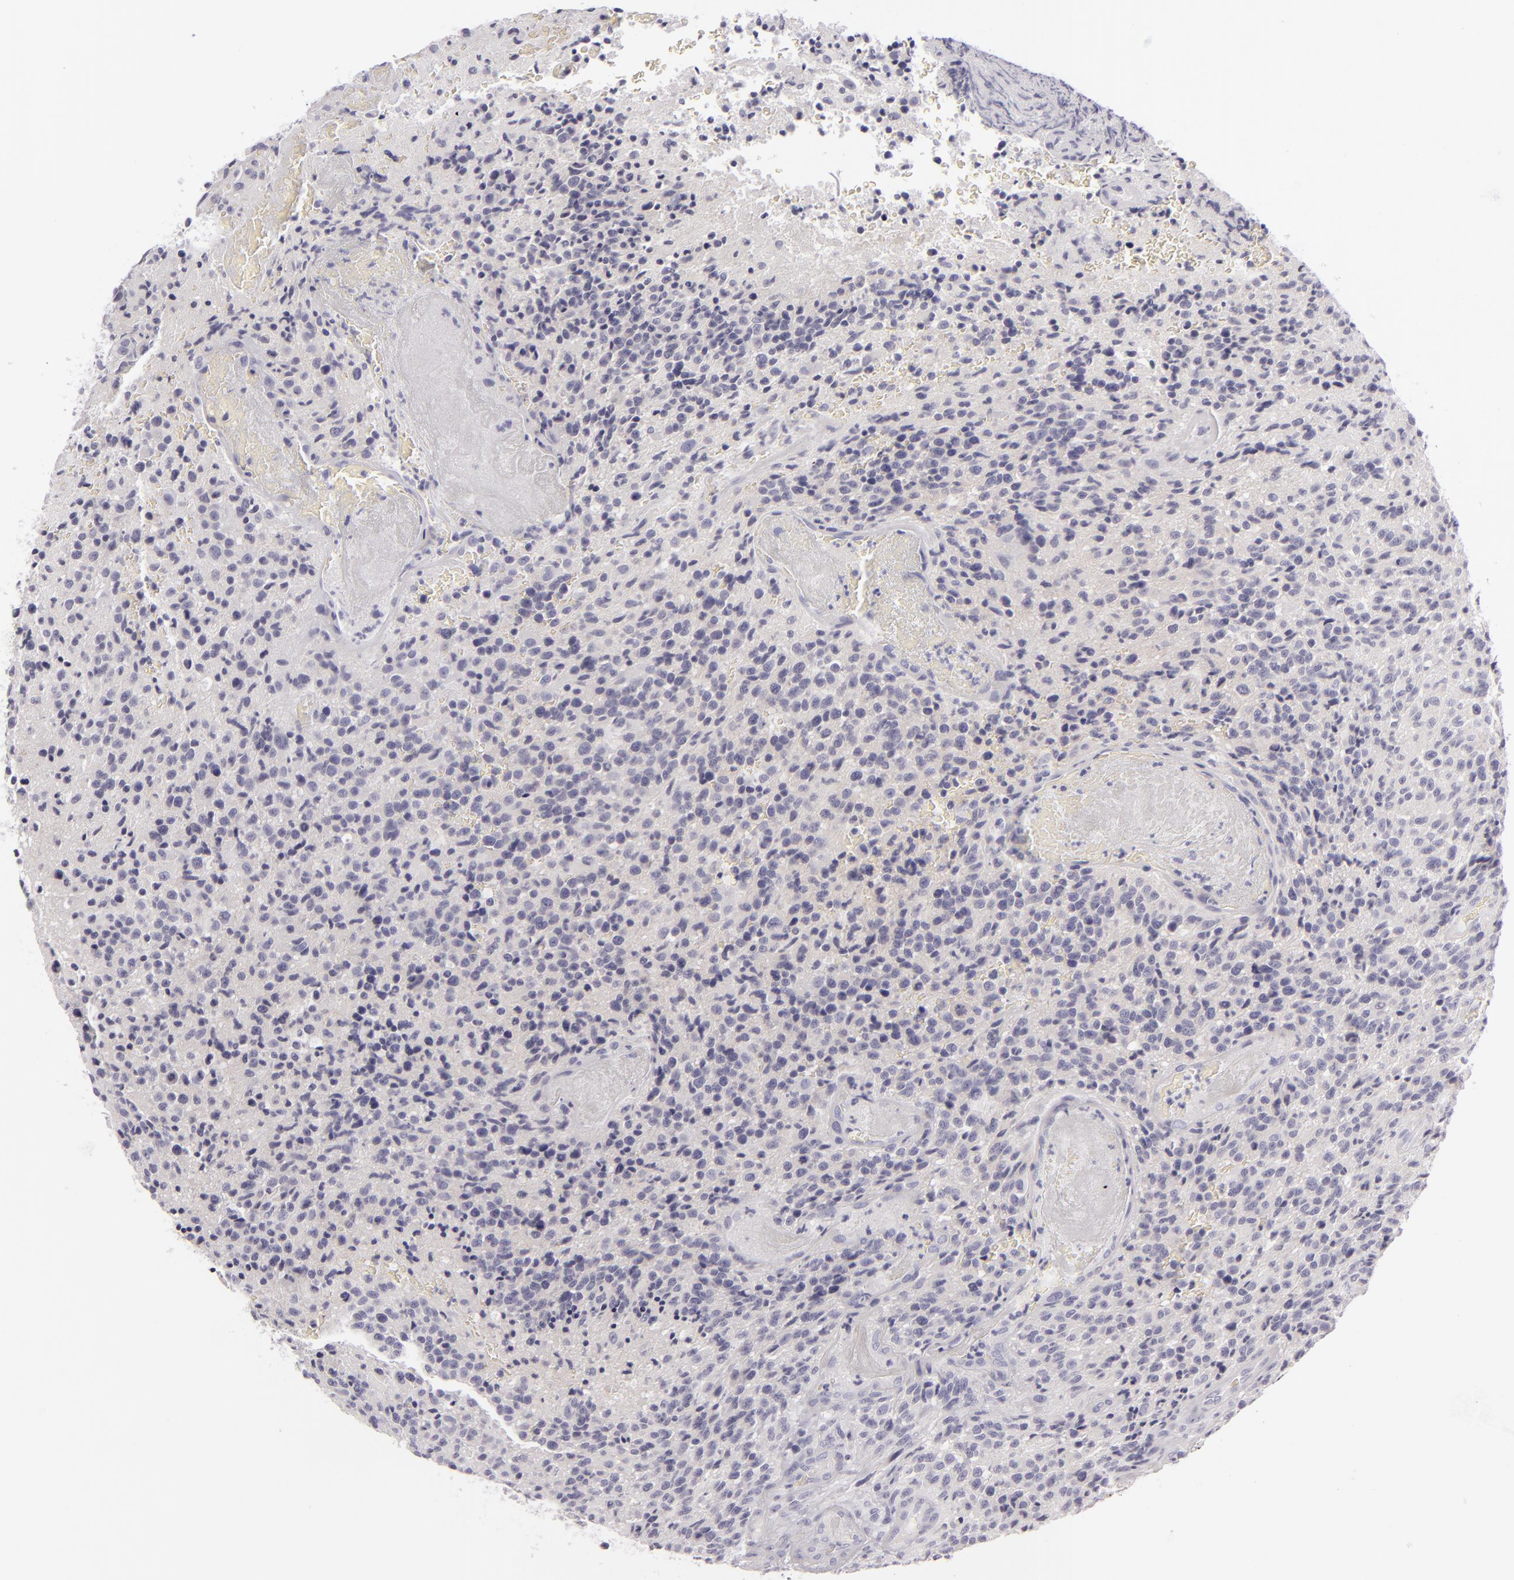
{"staining": {"intensity": "negative", "quantity": "none", "location": "none"}, "tissue": "glioma", "cell_type": "Tumor cells", "image_type": "cancer", "snomed": [{"axis": "morphology", "description": "Glioma, malignant, High grade"}, {"axis": "topography", "description": "Brain"}], "caption": "This image is of malignant high-grade glioma stained with IHC to label a protein in brown with the nuclei are counter-stained blue. There is no positivity in tumor cells.", "gene": "DLG4", "patient": {"sex": "male", "age": 36}}